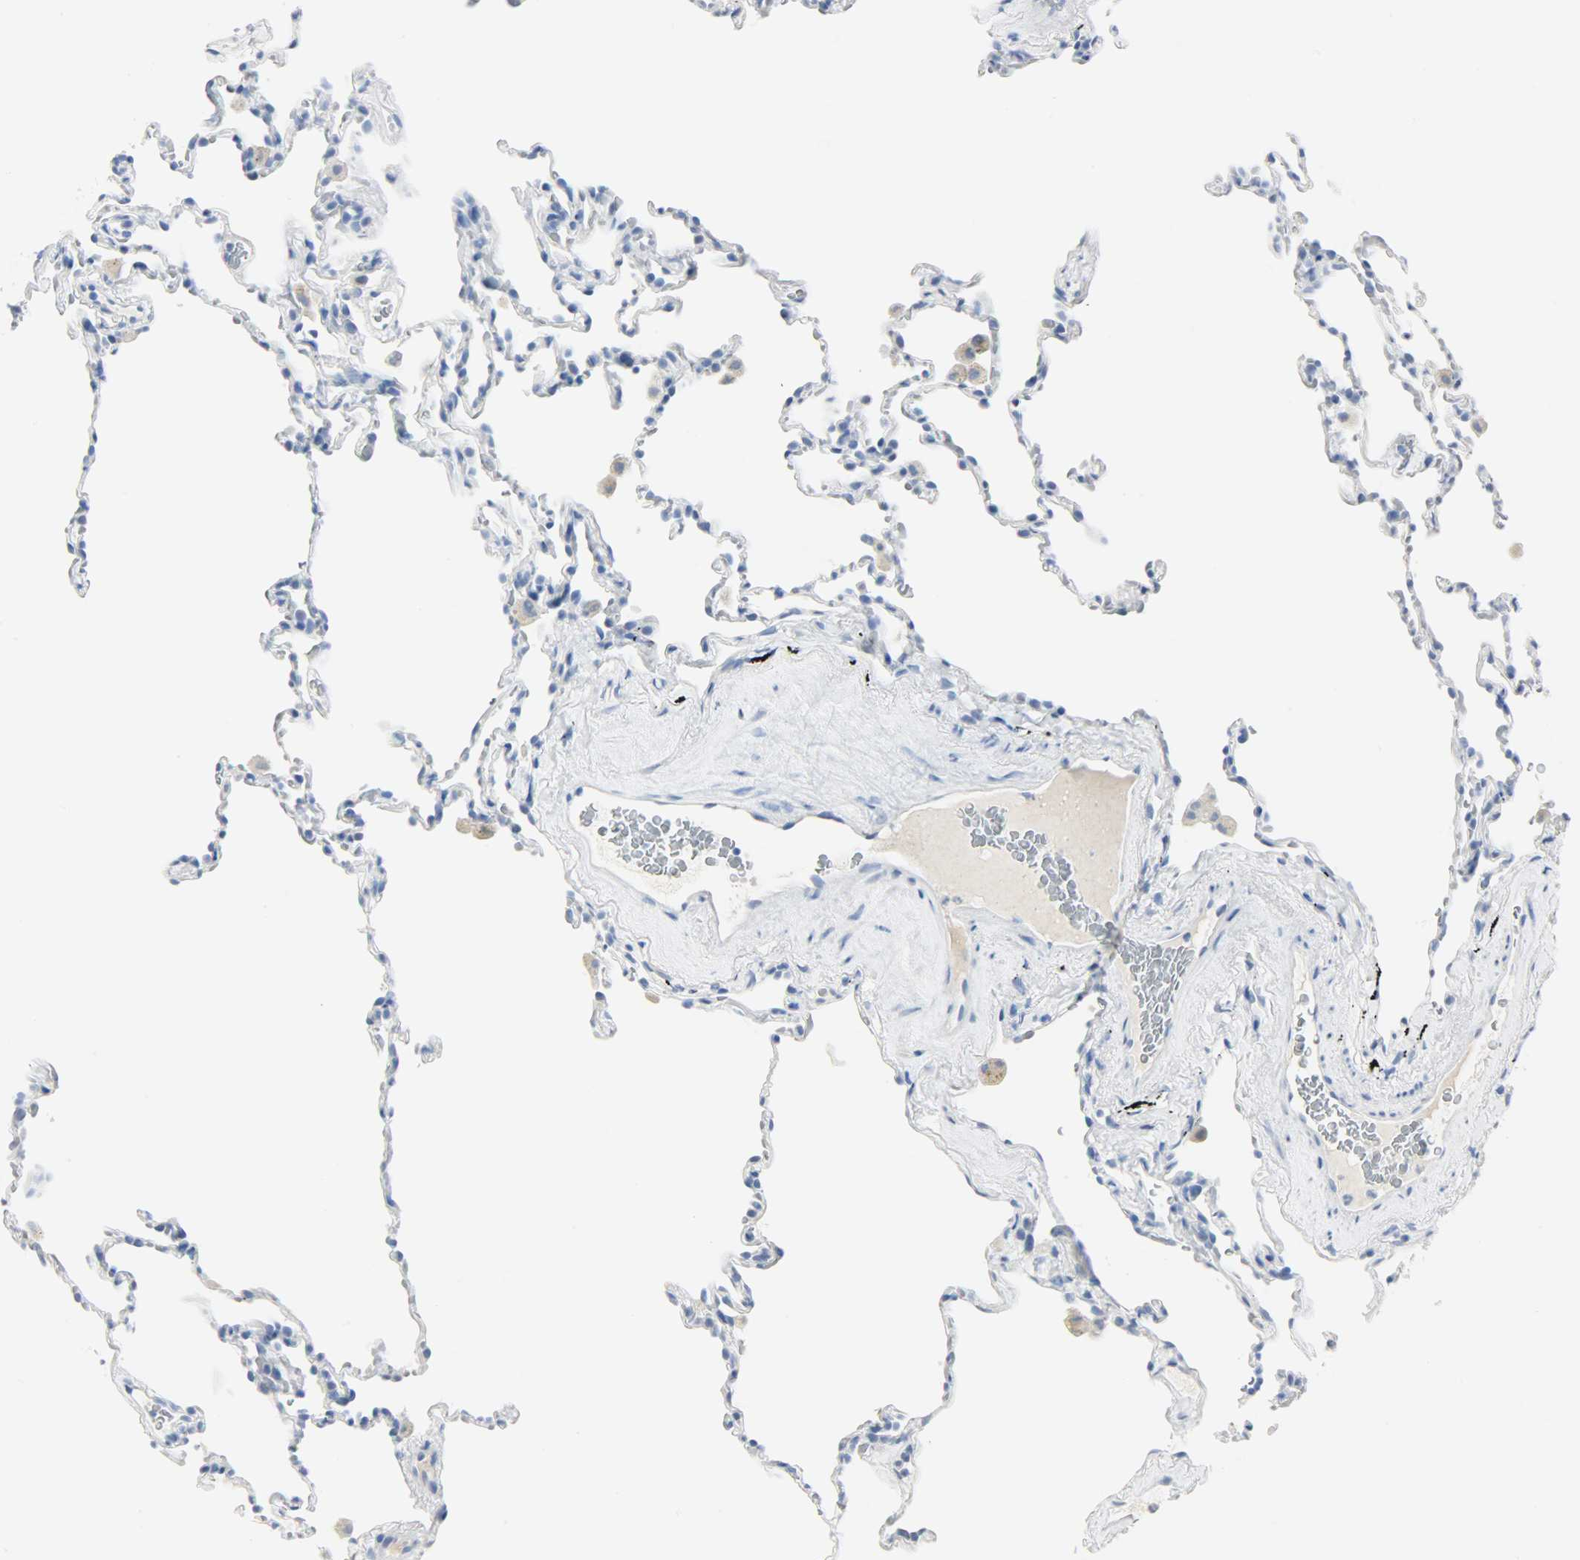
{"staining": {"intensity": "negative", "quantity": "none", "location": "none"}, "tissue": "lung", "cell_type": "Alveolar cells", "image_type": "normal", "snomed": [{"axis": "morphology", "description": "Normal tissue, NOS"}, {"axis": "morphology", "description": "Soft tissue tumor metastatic"}, {"axis": "topography", "description": "Lung"}], "caption": "A high-resolution histopathology image shows immunohistochemistry (IHC) staining of unremarkable lung, which exhibits no significant expression in alveolar cells. Nuclei are stained in blue.", "gene": "HELLS", "patient": {"sex": "male", "age": 59}}